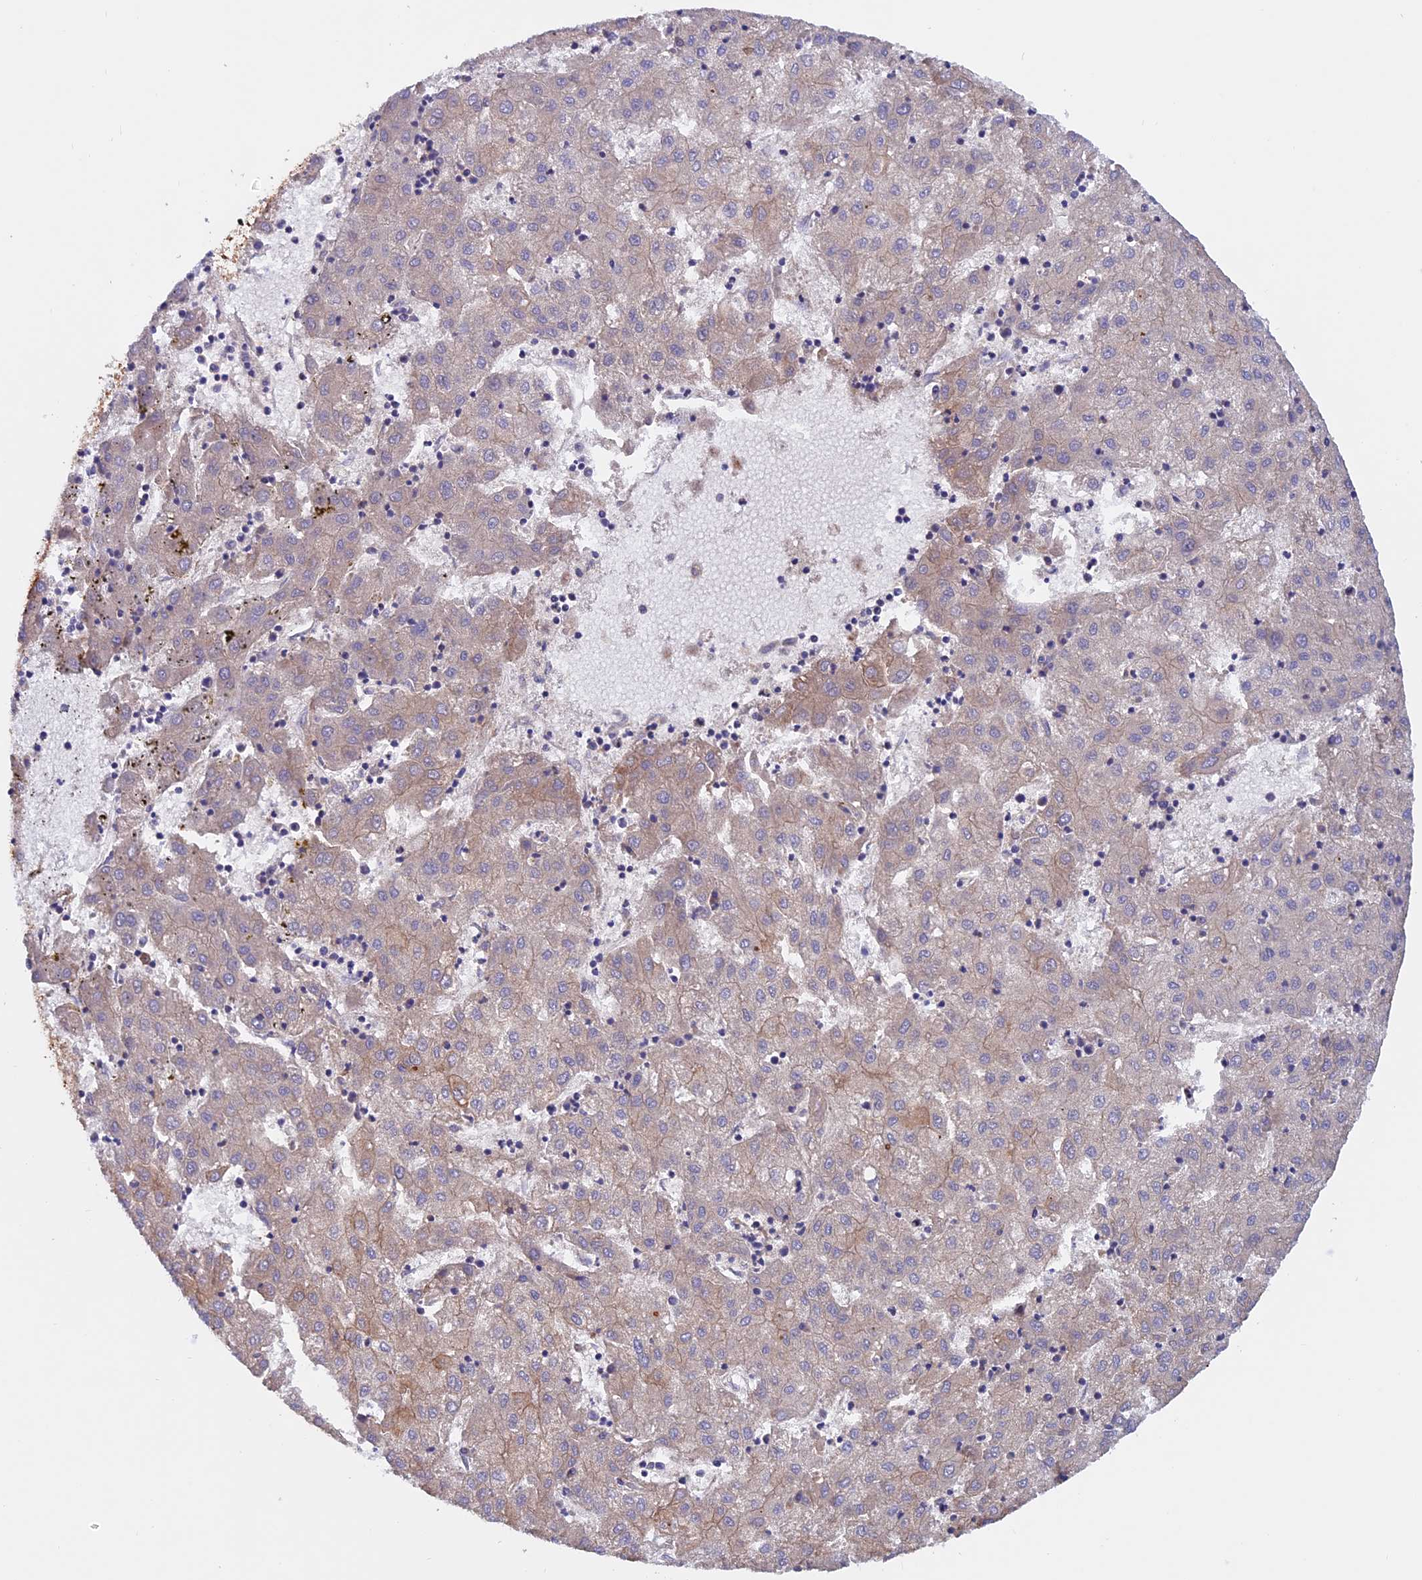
{"staining": {"intensity": "weak", "quantity": "<25%", "location": "cytoplasmic/membranous"}, "tissue": "liver cancer", "cell_type": "Tumor cells", "image_type": "cancer", "snomed": [{"axis": "morphology", "description": "Carcinoma, Hepatocellular, NOS"}, {"axis": "topography", "description": "Liver"}], "caption": "Hepatocellular carcinoma (liver) was stained to show a protein in brown. There is no significant expression in tumor cells.", "gene": "PTPN9", "patient": {"sex": "male", "age": 72}}